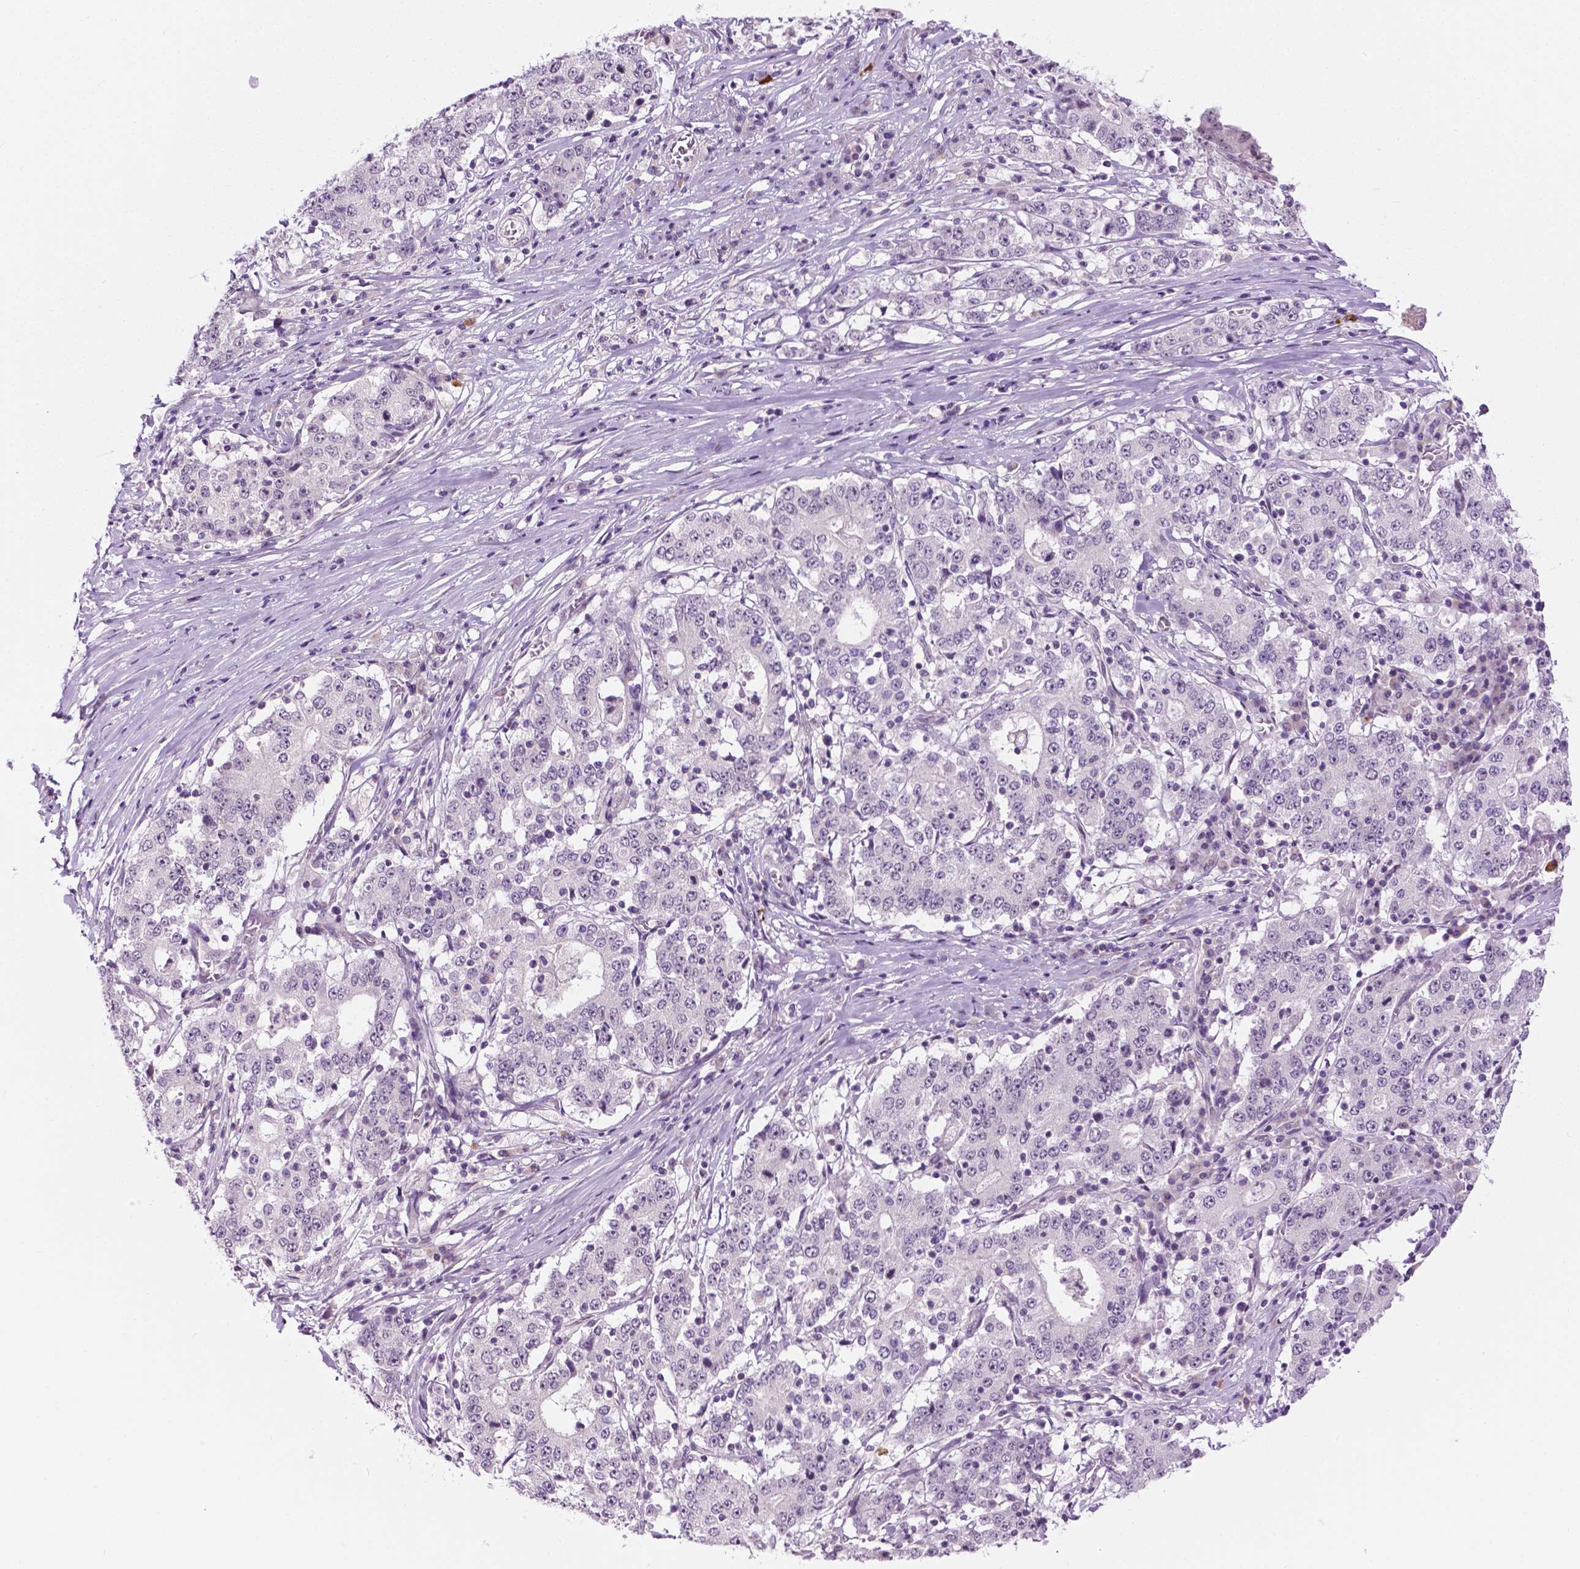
{"staining": {"intensity": "negative", "quantity": "none", "location": "none"}, "tissue": "stomach cancer", "cell_type": "Tumor cells", "image_type": "cancer", "snomed": [{"axis": "morphology", "description": "Adenocarcinoma, NOS"}, {"axis": "topography", "description": "Stomach"}], "caption": "This is a image of immunohistochemistry staining of stomach cancer (adenocarcinoma), which shows no expression in tumor cells.", "gene": "DENND4A", "patient": {"sex": "male", "age": 59}}